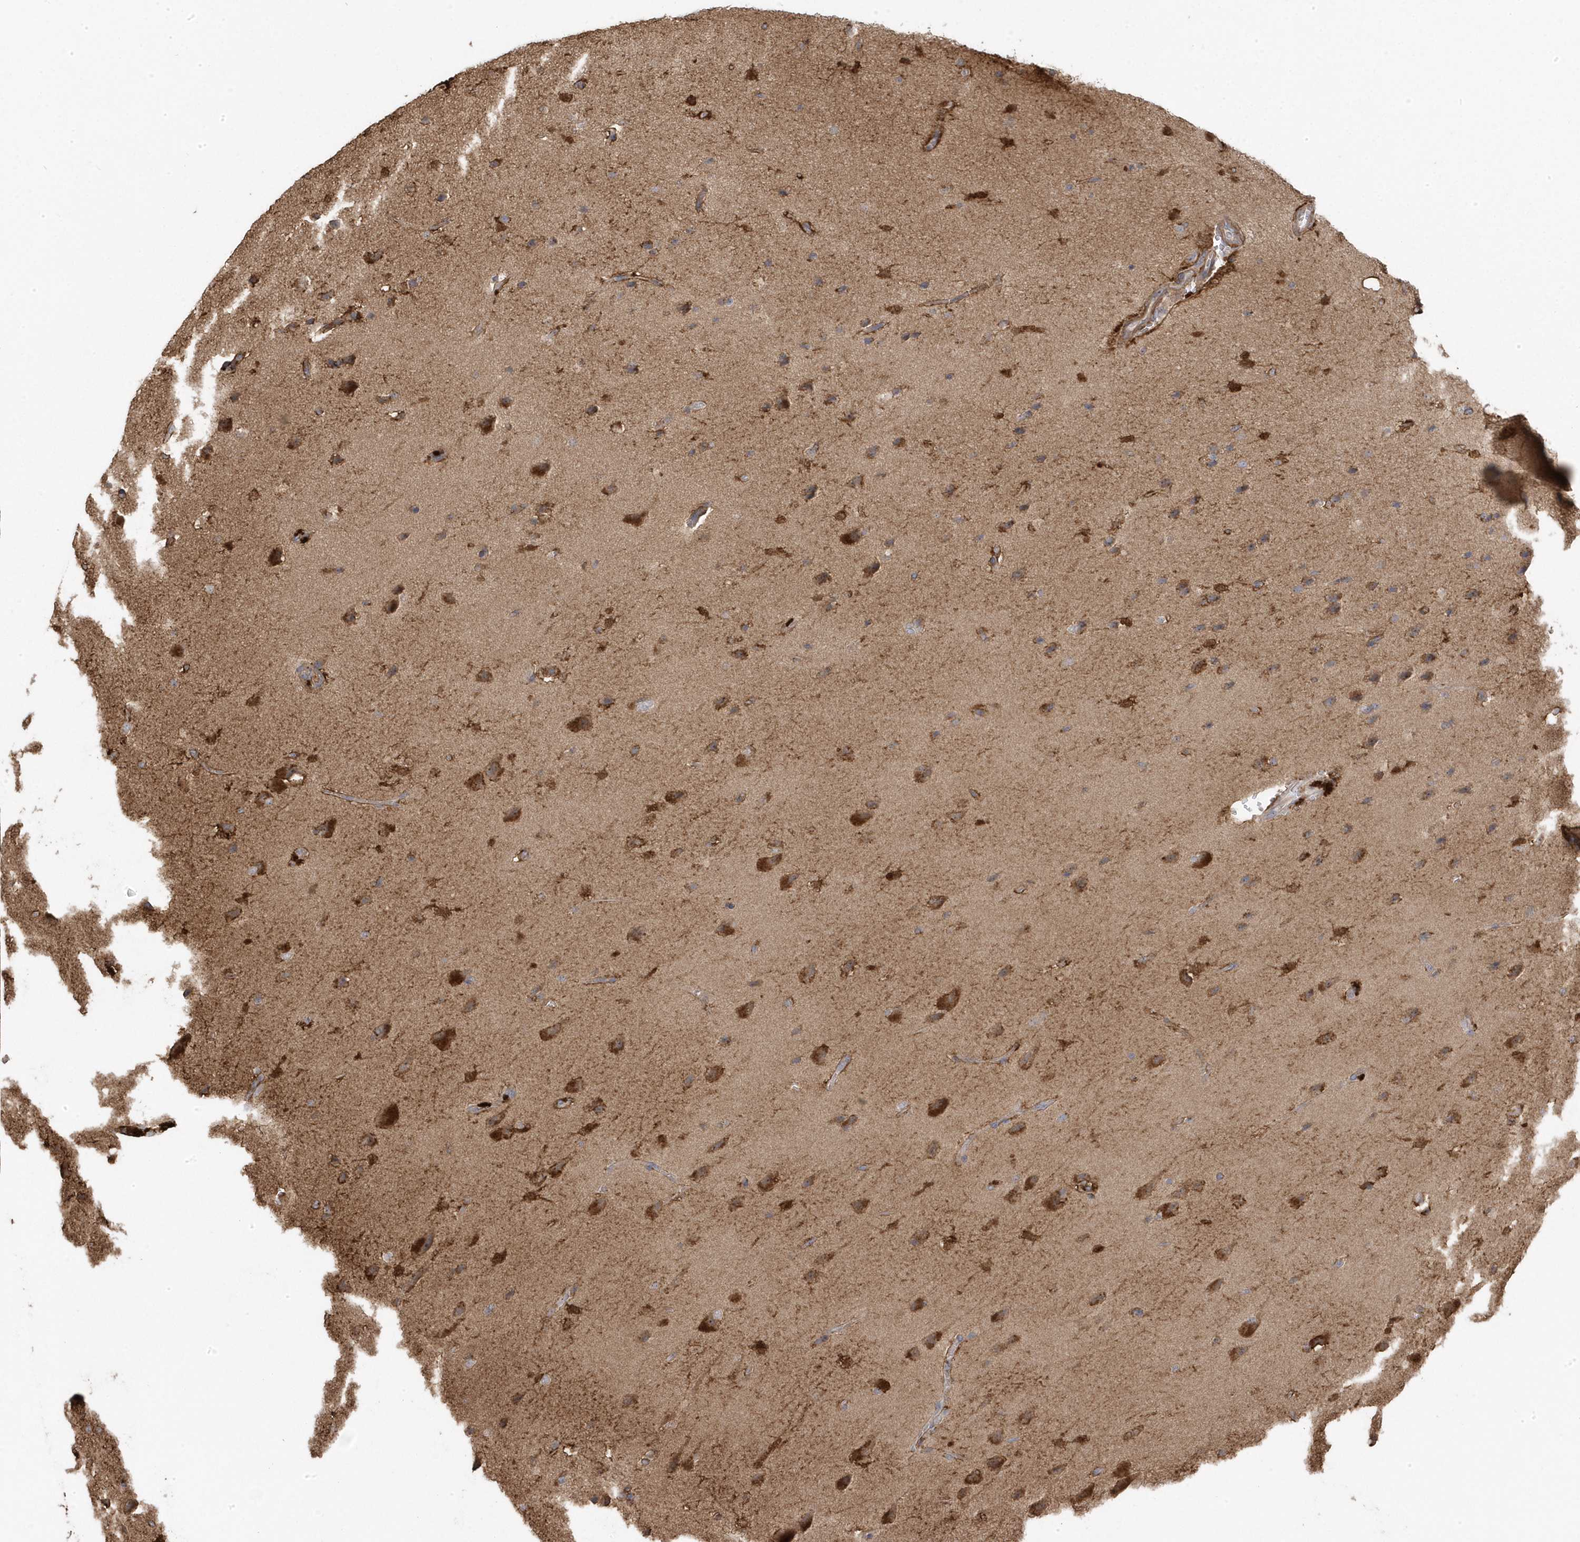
{"staining": {"intensity": "strong", "quantity": ">75%", "location": "cytoplasmic/membranous"}, "tissue": "glioma", "cell_type": "Tumor cells", "image_type": "cancer", "snomed": [{"axis": "morphology", "description": "Glioma, malignant, Low grade"}, {"axis": "topography", "description": "Brain"}], "caption": "IHC of human glioma shows high levels of strong cytoplasmic/membranous staining in approximately >75% of tumor cells. (Brightfield microscopy of DAB IHC at high magnification).", "gene": "GTPBP6", "patient": {"sex": "female", "age": 37}}